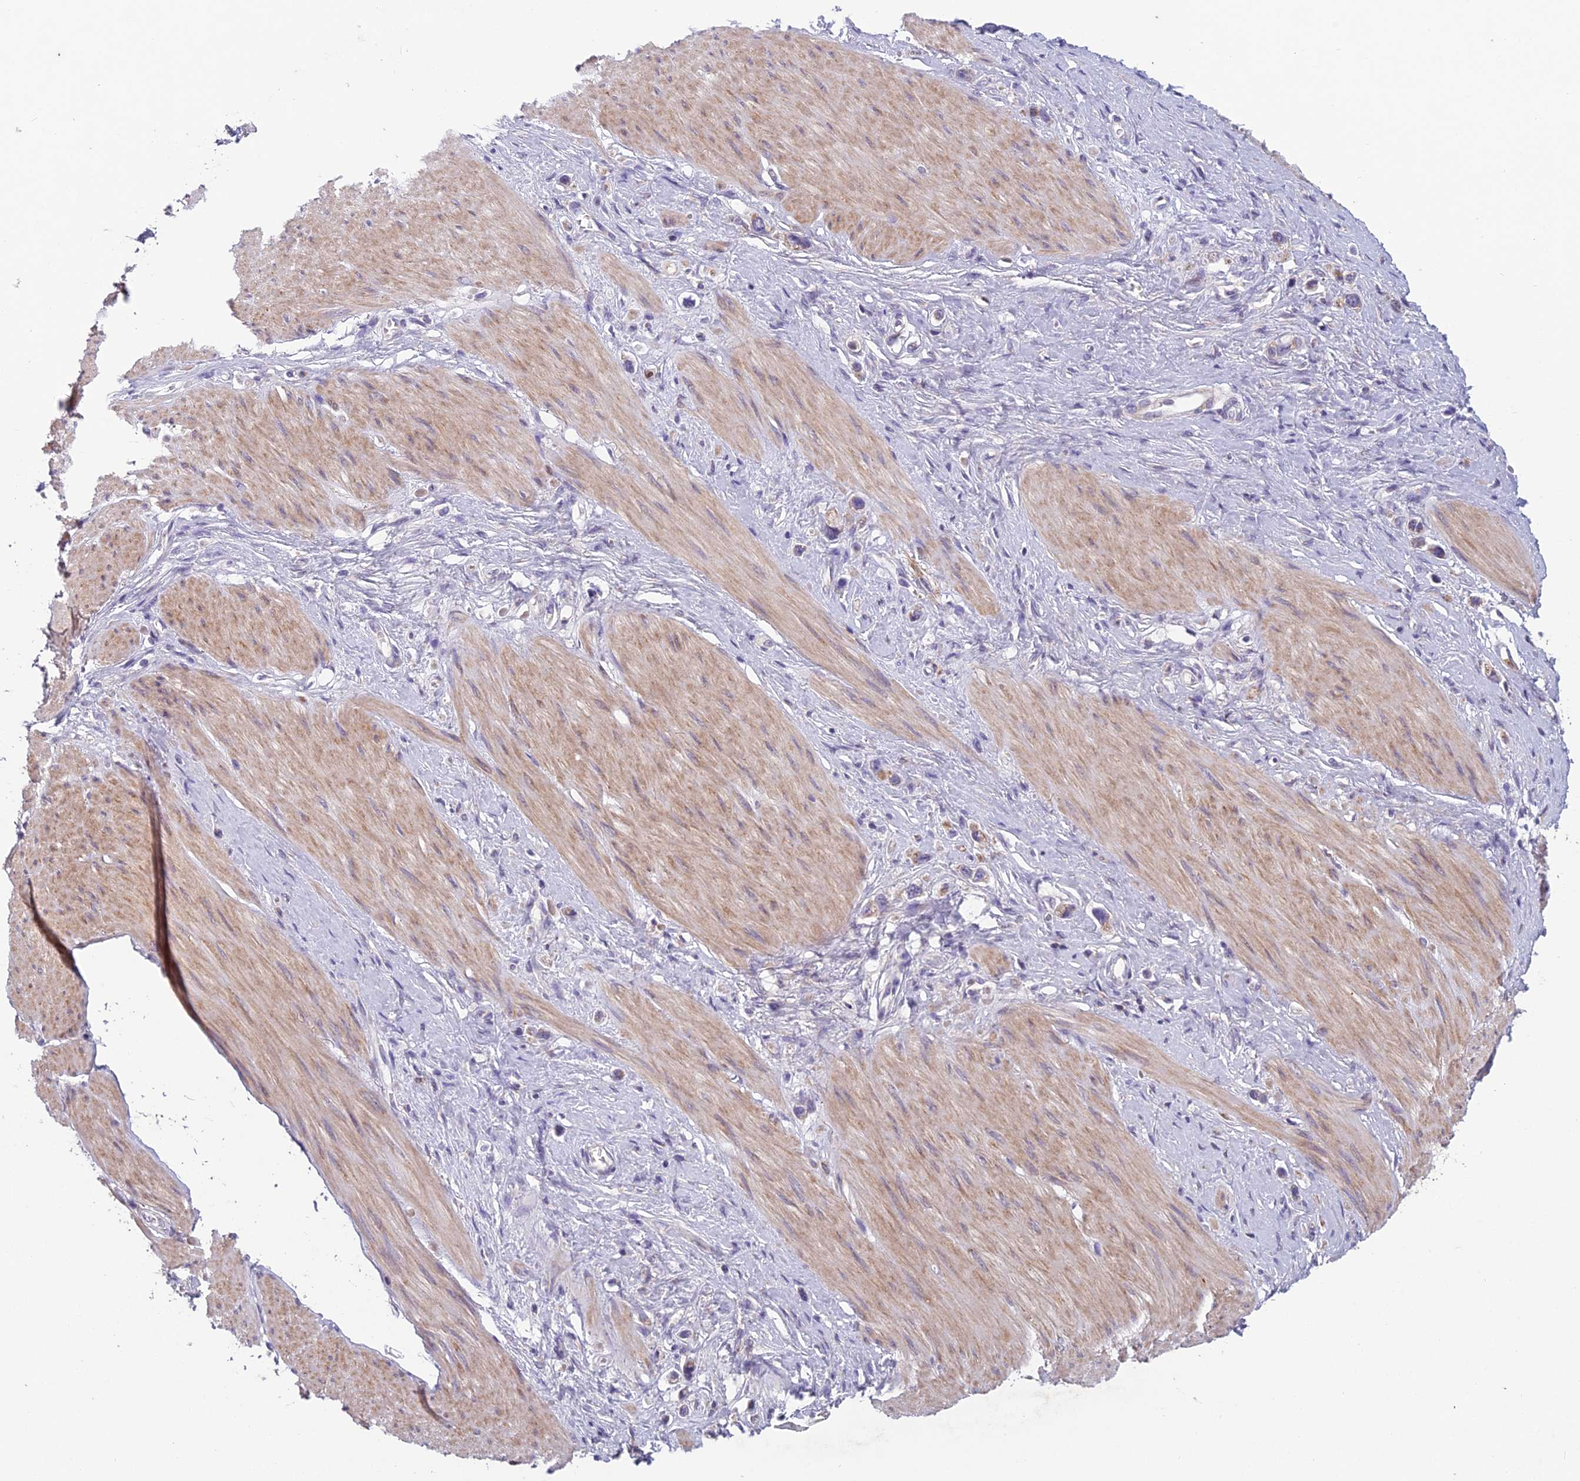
{"staining": {"intensity": "weak", "quantity": "25%-75%", "location": "cytoplasmic/membranous"}, "tissue": "stomach cancer", "cell_type": "Tumor cells", "image_type": "cancer", "snomed": [{"axis": "morphology", "description": "Adenocarcinoma, NOS"}, {"axis": "topography", "description": "Stomach"}], "caption": "Immunohistochemistry image of human stomach cancer stained for a protein (brown), which displays low levels of weak cytoplasmic/membranous staining in about 25%-75% of tumor cells.", "gene": "ENSG00000188897", "patient": {"sex": "female", "age": 65}}